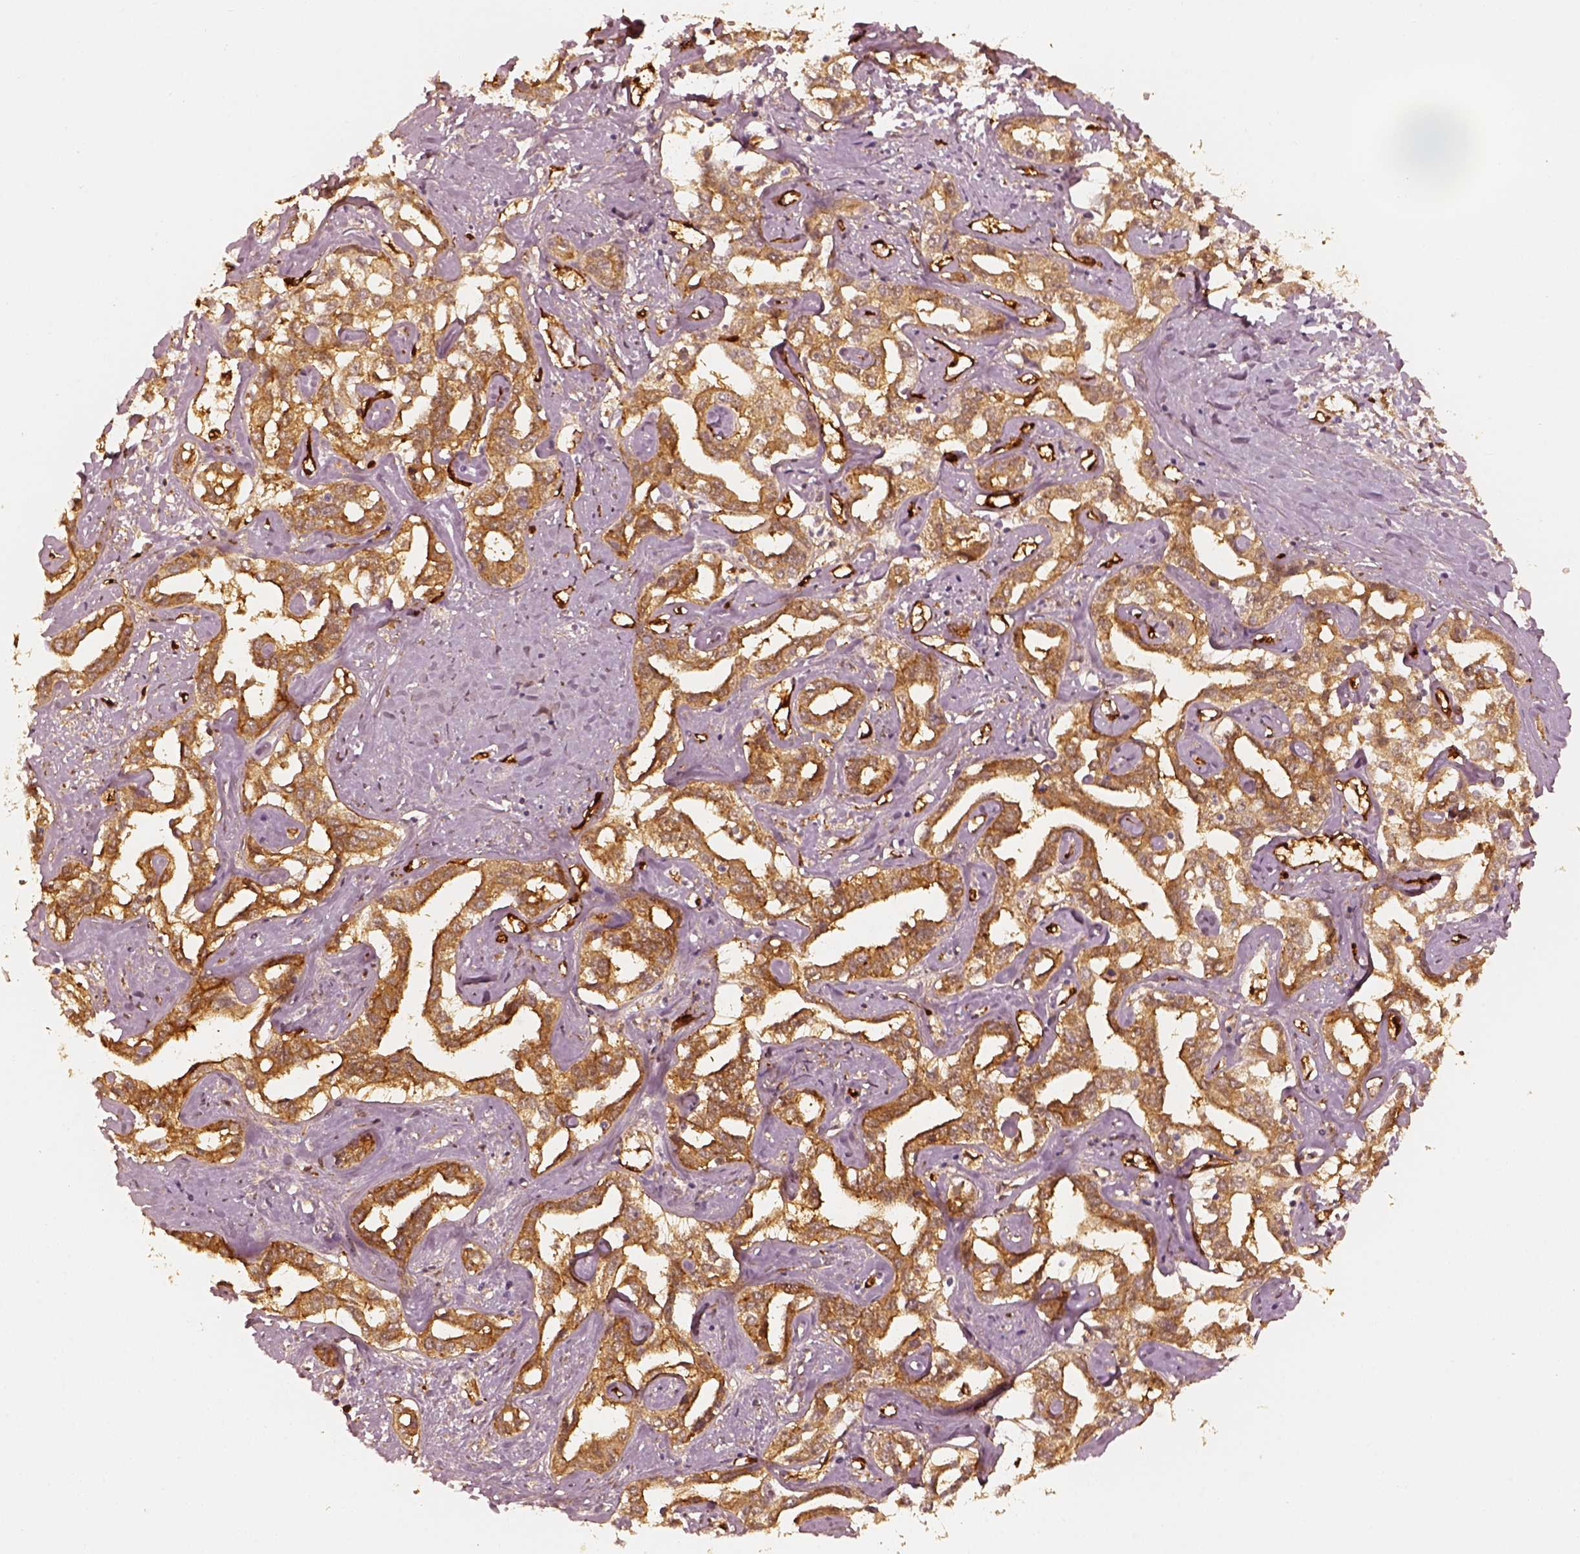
{"staining": {"intensity": "moderate", "quantity": ">75%", "location": "cytoplasmic/membranous"}, "tissue": "liver cancer", "cell_type": "Tumor cells", "image_type": "cancer", "snomed": [{"axis": "morphology", "description": "Cholangiocarcinoma"}, {"axis": "topography", "description": "Liver"}], "caption": "DAB immunohistochemical staining of human cholangiocarcinoma (liver) displays moderate cytoplasmic/membranous protein expression in about >75% of tumor cells. (Stains: DAB (3,3'-diaminobenzidine) in brown, nuclei in blue, Microscopy: brightfield microscopy at high magnification).", "gene": "FSCN1", "patient": {"sex": "male", "age": 59}}